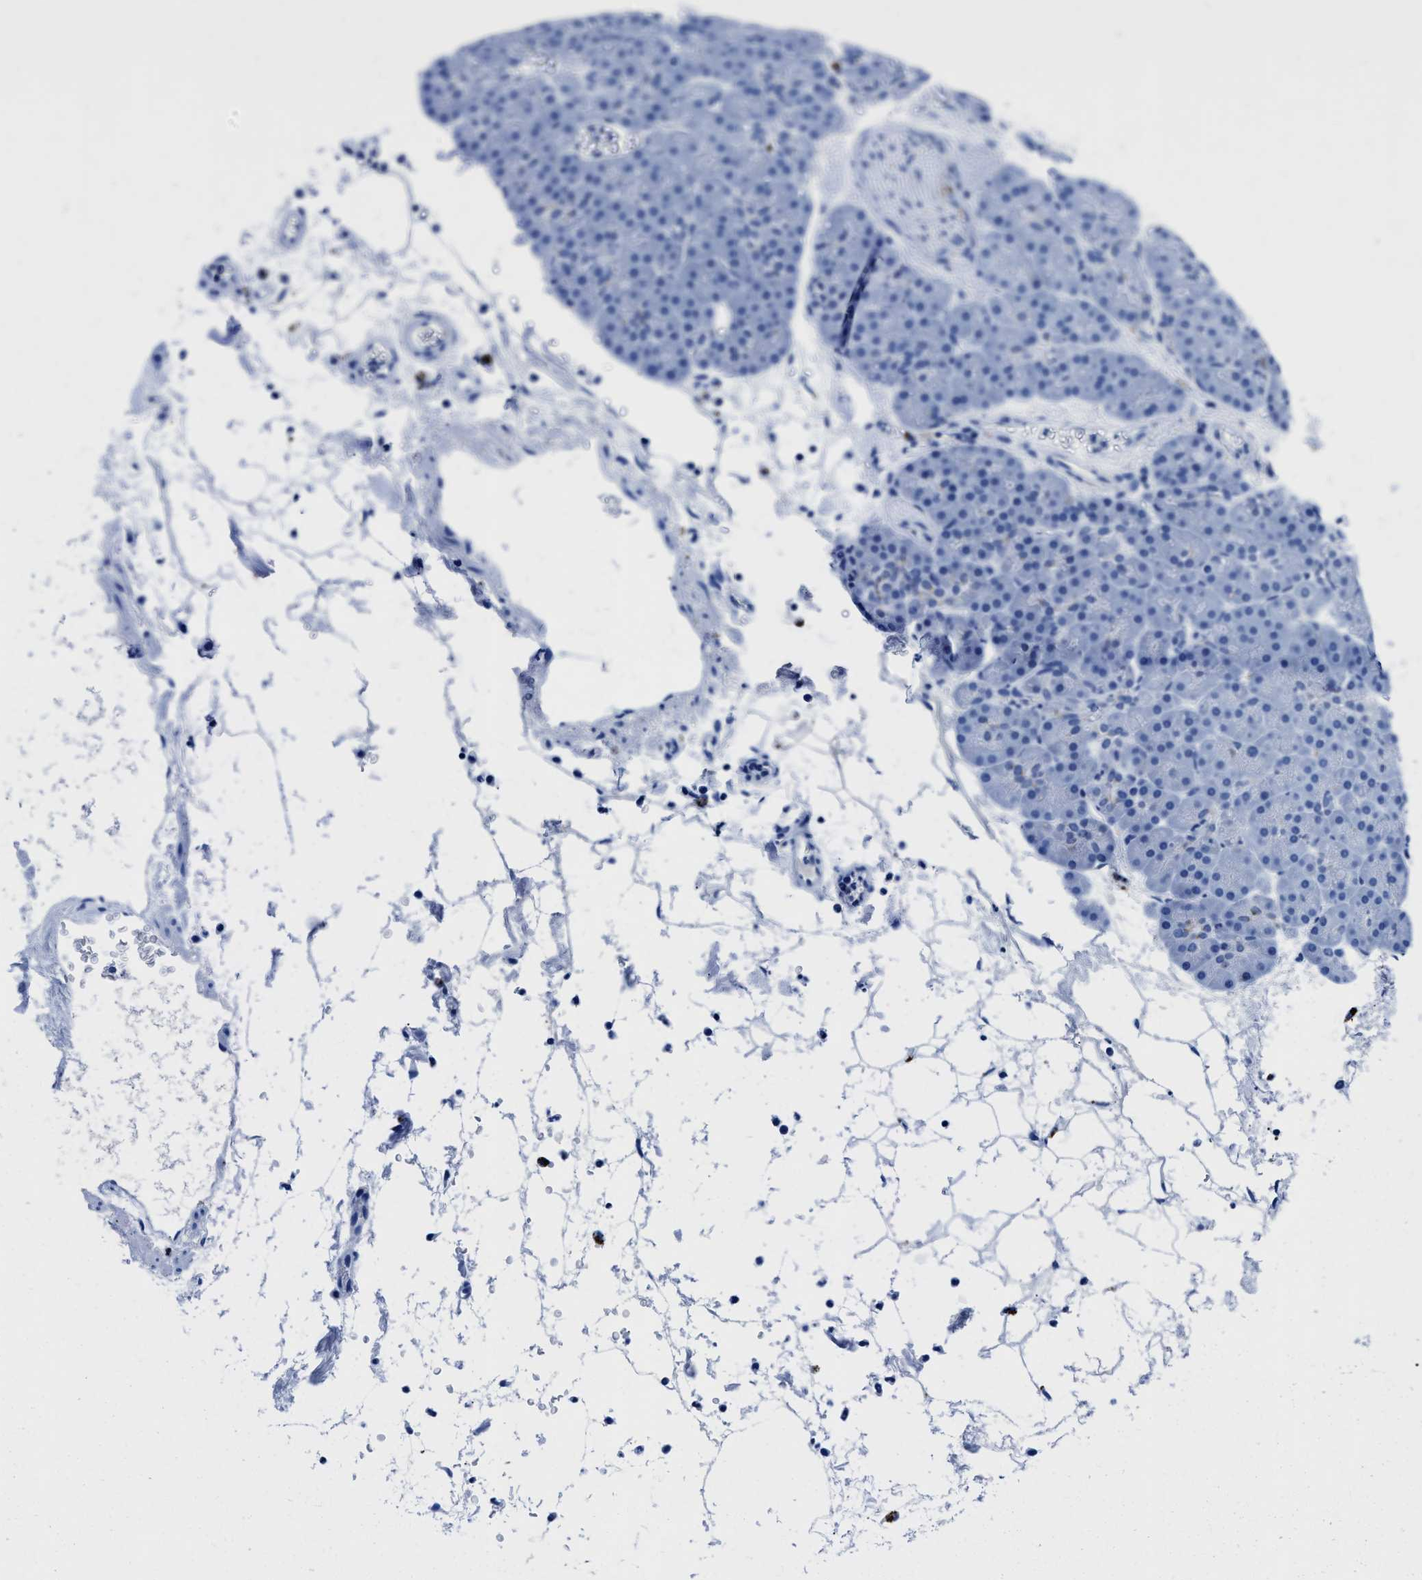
{"staining": {"intensity": "negative", "quantity": "none", "location": "none"}, "tissue": "pancreas", "cell_type": "Exocrine glandular cells", "image_type": "normal", "snomed": [{"axis": "morphology", "description": "Normal tissue, NOS"}, {"axis": "topography", "description": "Pancreas"}], "caption": "Immunohistochemistry (IHC) of benign human pancreas reveals no positivity in exocrine glandular cells.", "gene": "OR14K1", "patient": {"sex": "male", "age": 66}}